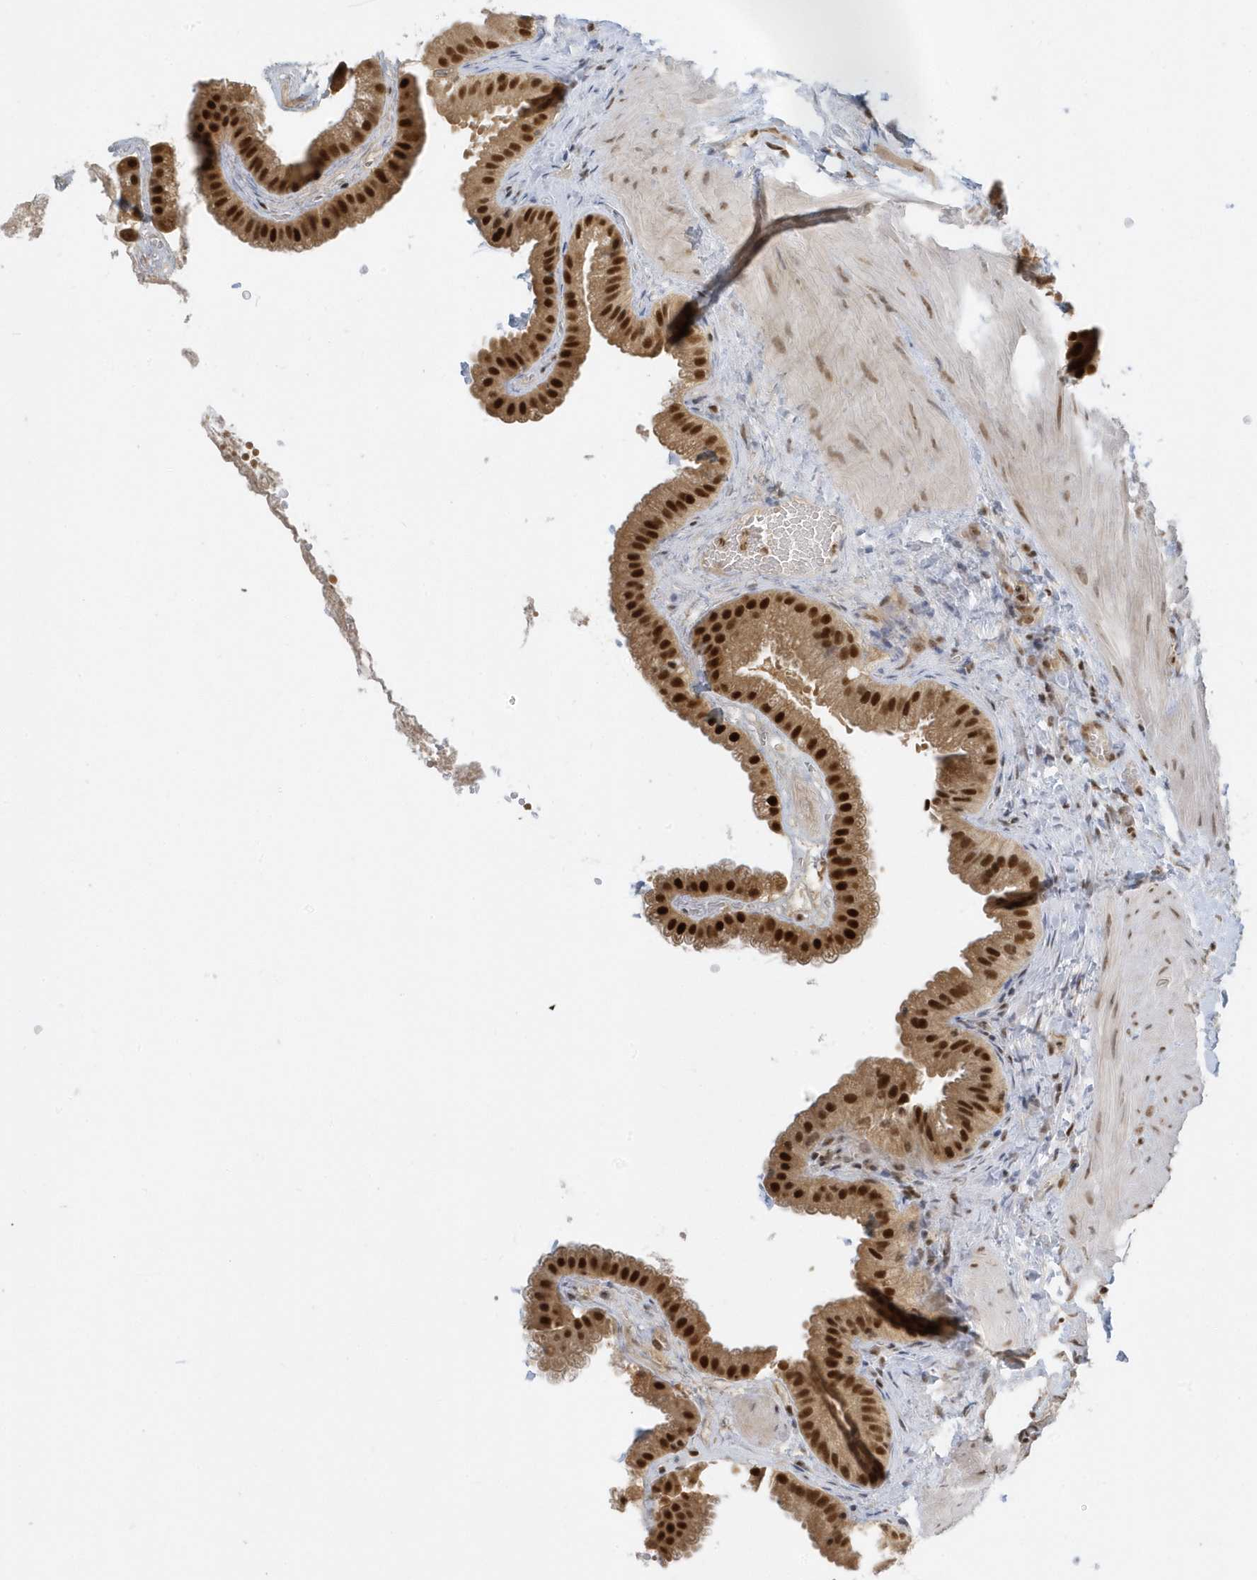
{"staining": {"intensity": "strong", "quantity": ">75%", "location": "cytoplasmic/membranous,nuclear"}, "tissue": "gallbladder", "cell_type": "Glandular cells", "image_type": "normal", "snomed": [{"axis": "morphology", "description": "Normal tissue, NOS"}, {"axis": "topography", "description": "Gallbladder"}], "caption": "Immunohistochemistry (IHC) (DAB) staining of unremarkable human gallbladder displays strong cytoplasmic/membranous,nuclear protein positivity in about >75% of glandular cells. (Brightfield microscopy of DAB IHC at high magnification).", "gene": "ZNF740", "patient": {"sex": "male", "age": 55}}